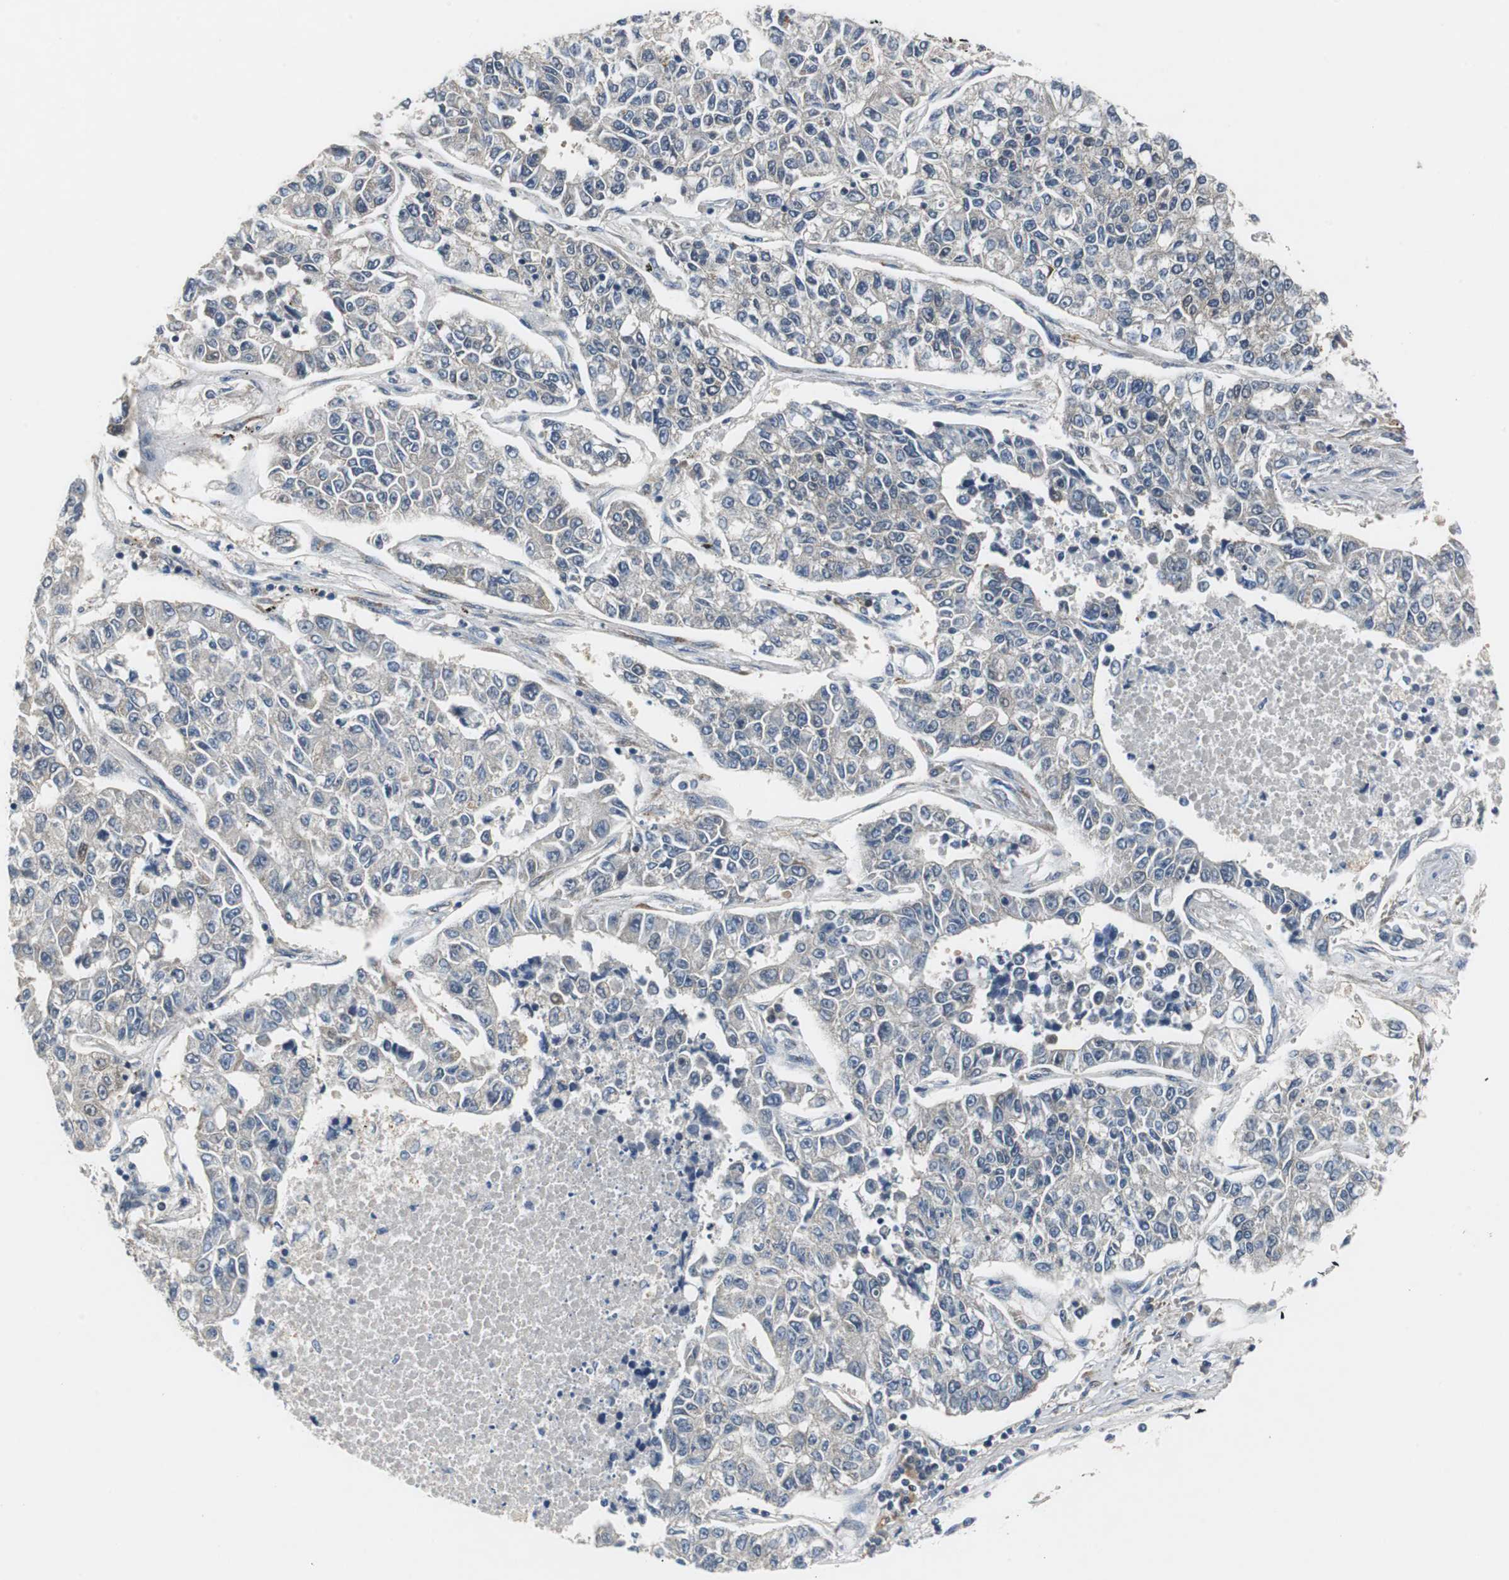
{"staining": {"intensity": "weak", "quantity": ">75%", "location": "cytoplasmic/membranous"}, "tissue": "lung cancer", "cell_type": "Tumor cells", "image_type": "cancer", "snomed": [{"axis": "morphology", "description": "Adenocarcinoma, NOS"}, {"axis": "topography", "description": "Lung"}], "caption": "DAB immunohistochemical staining of adenocarcinoma (lung) displays weak cytoplasmic/membranous protein staining in approximately >75% of tumor cells.", "gene": "ISCU", "patient": {"sex": "male", "age": 49}}